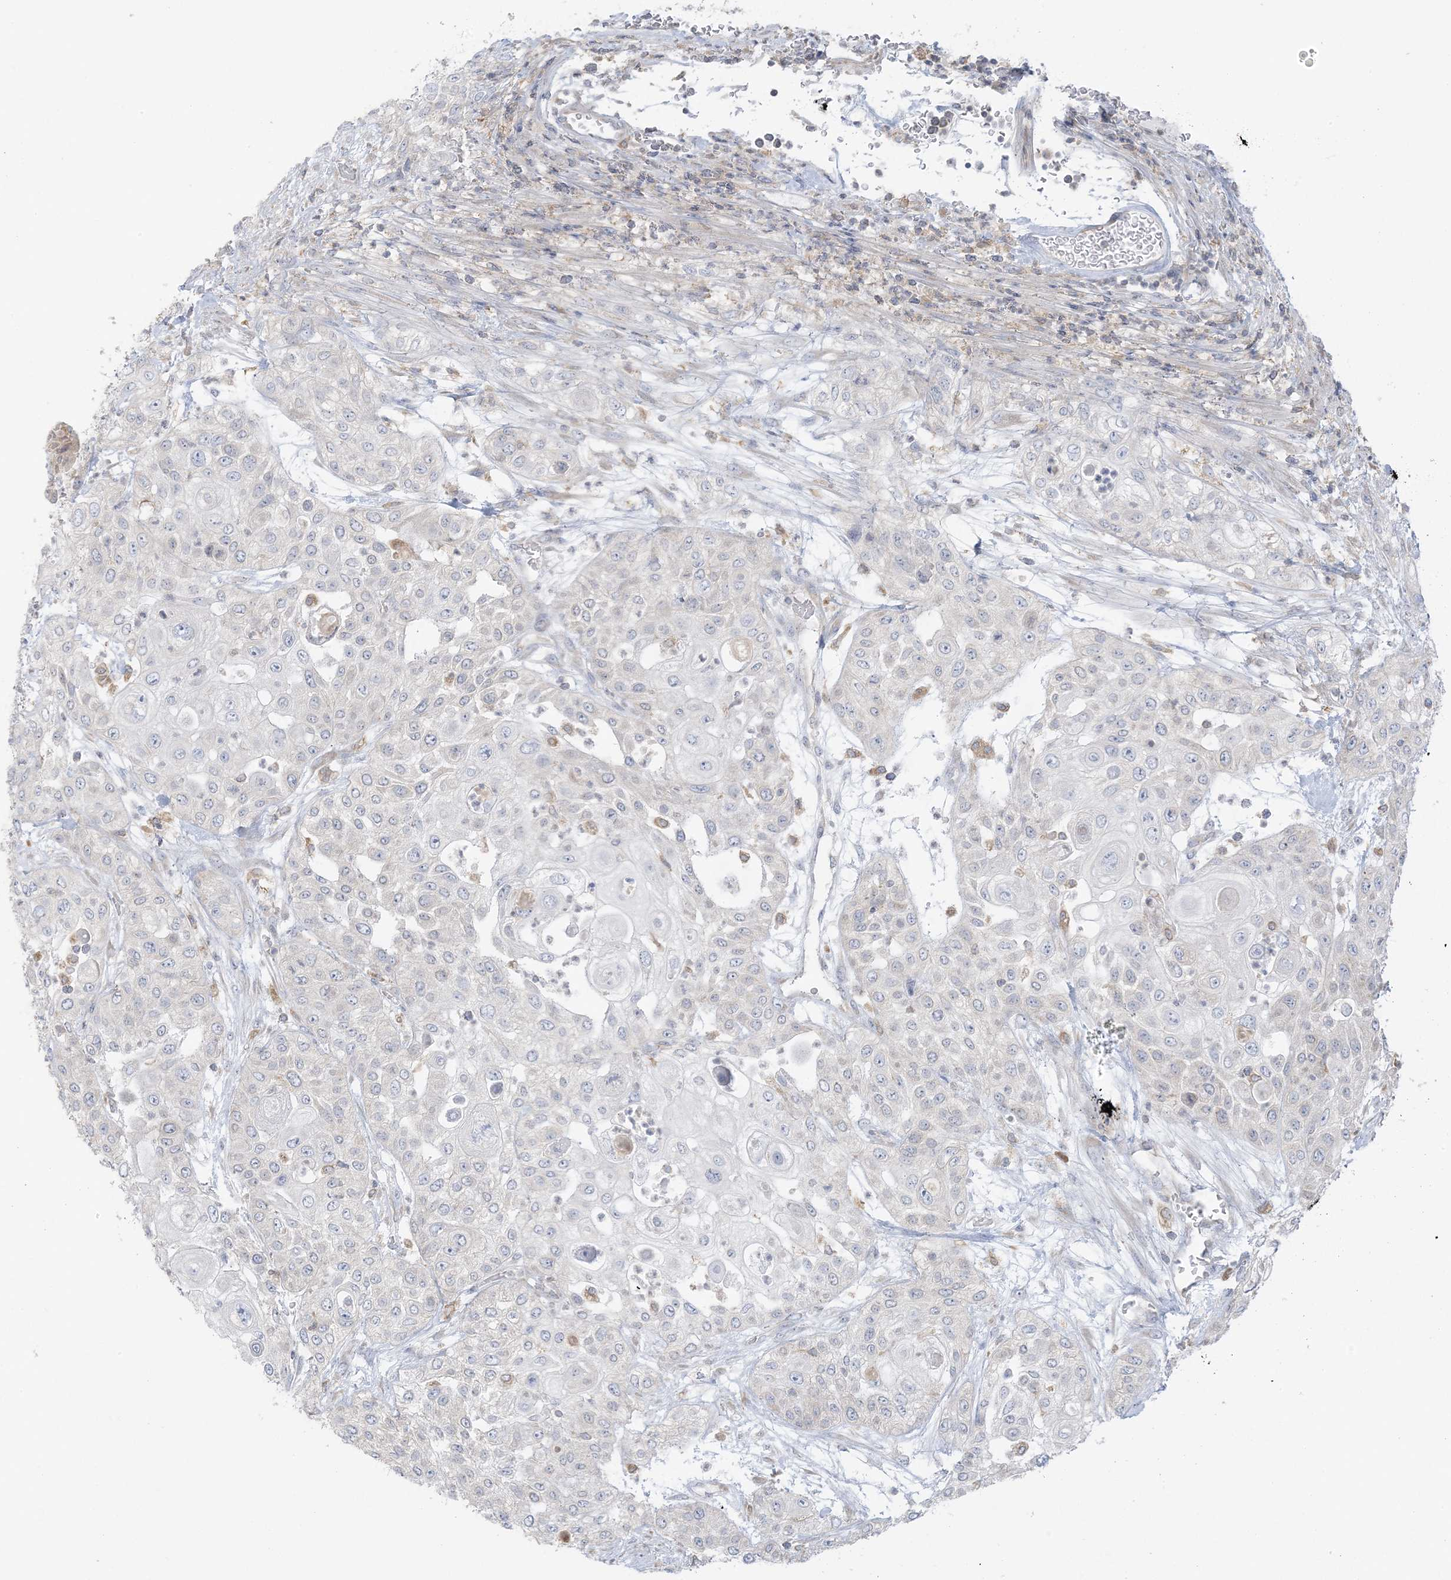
{"staining": {"intensity": "negative", "quantity": "none", "location": "none"}, "tissue": "urothelial cancer", "cell_type": "Tumor cells", "image_type": "cancer", "snomed": [{"axis": "morphology", "description": "Urothelial carcinoma, High grade"}, {"axis": "topography", "description": "Urinary bladder"}], "caption": "Human high-grade urothelial carcinoma stained for a protein using immunohistochemistry (IHC) displays no expression in tumor cells.", "gene": "EEFSEC", "patient": {"sex": "female", "age": 79}}